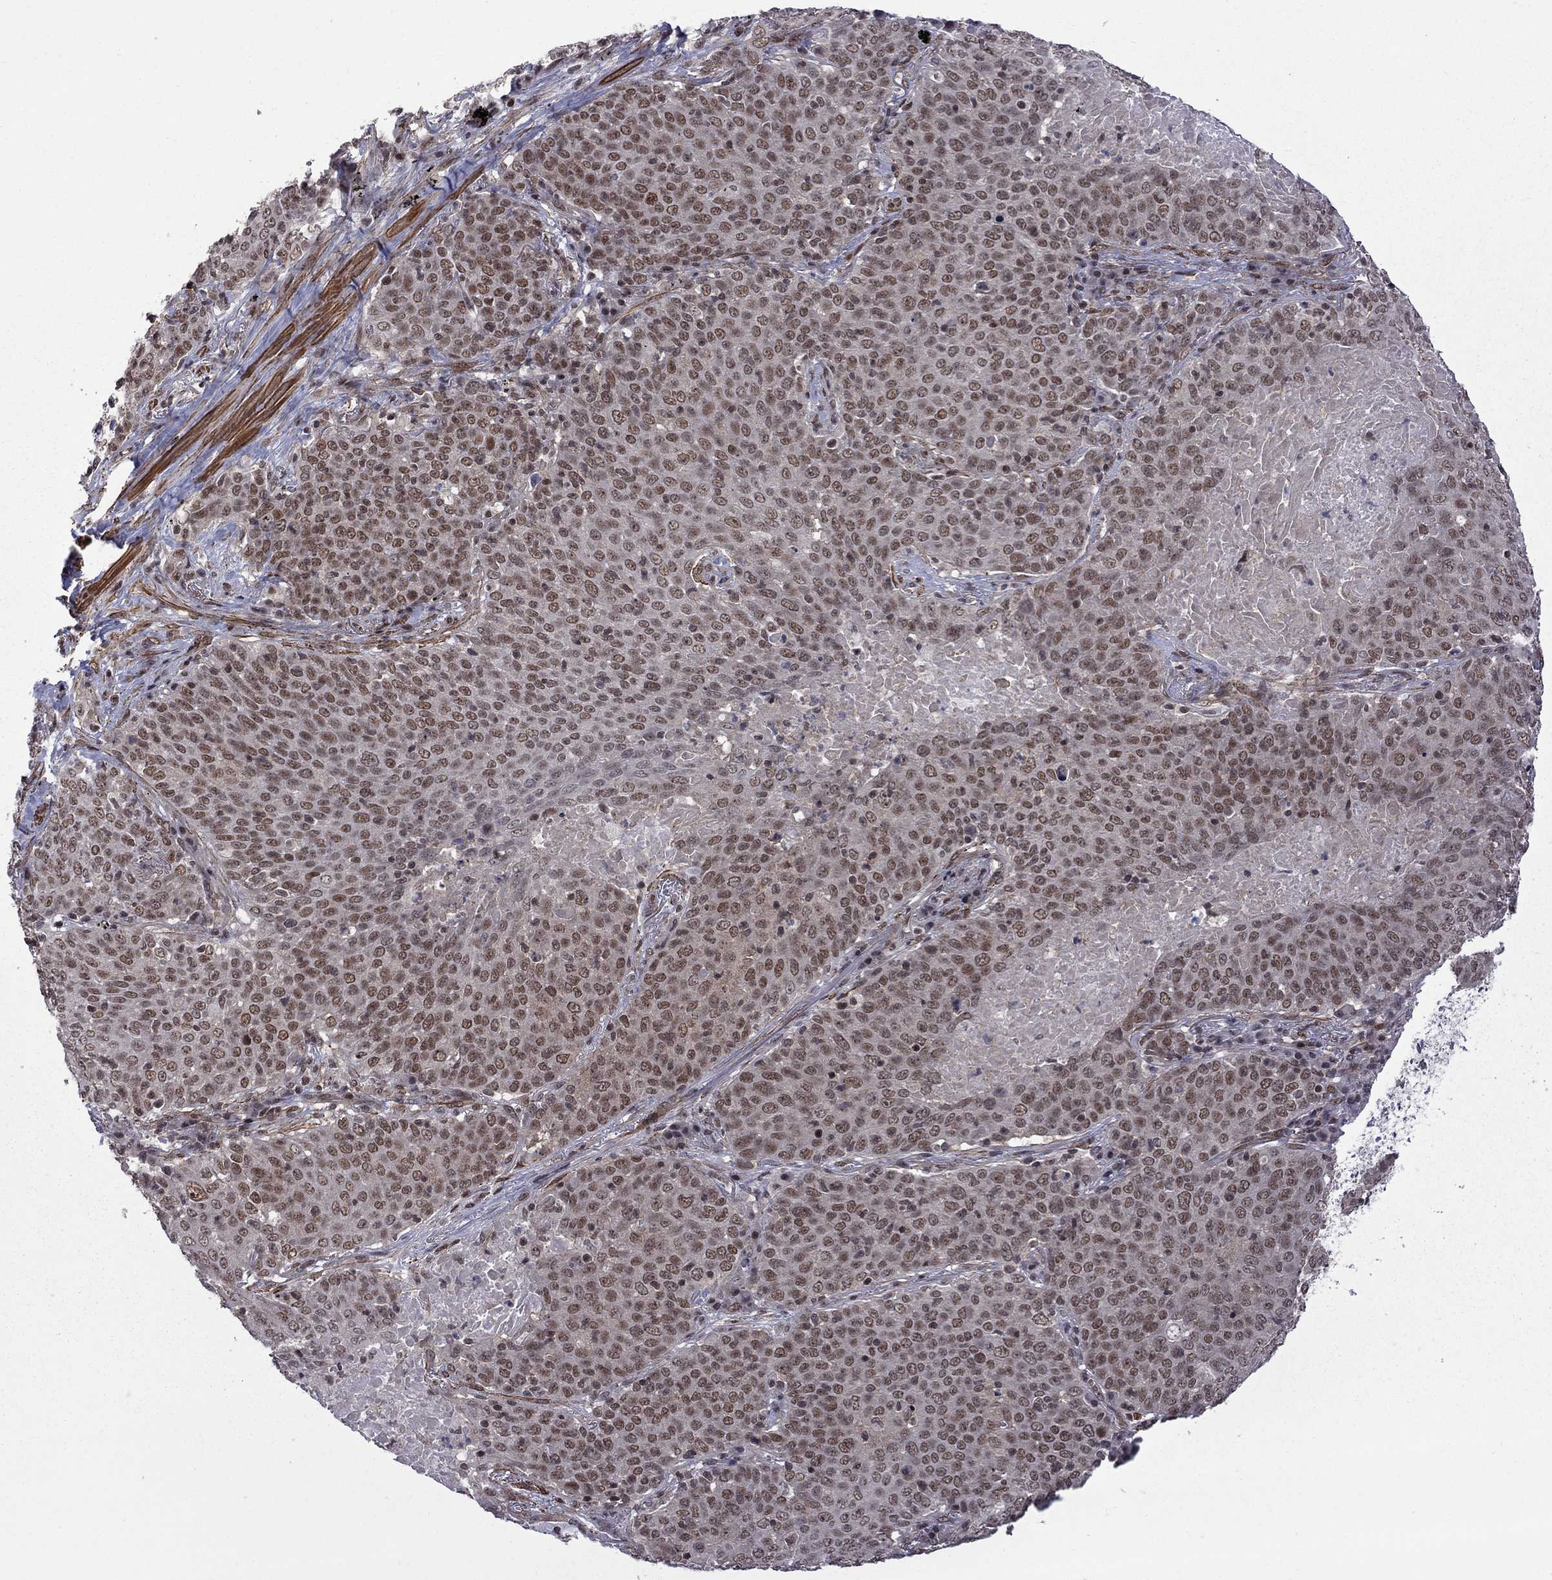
{"staining": {"intensity": "moderate", "quantity": ">75%", "location": "nuclear"}, "tissue": "lung cancer", "cell_type": "Tumor cells", "image_type": "cancer", "snomed": [{"axis": "morphology", "description": "Squamous cell carcinoma, NOS"}, {"axis": "topography", "description": "Lung"}], "caption": "Immunohistochemical staining of human lung cancer demonstrates medium levels of moderate nuclear protein expression in approximately >75% of tumor cells. (Stains: DAB (3,3'-diaminobenzidine) in brown, nuclei in blue, Microscopy: brightfield microscopy at high magnification).", "gene": "BRF1", "patient": {"sex": "male", "age": 82}}